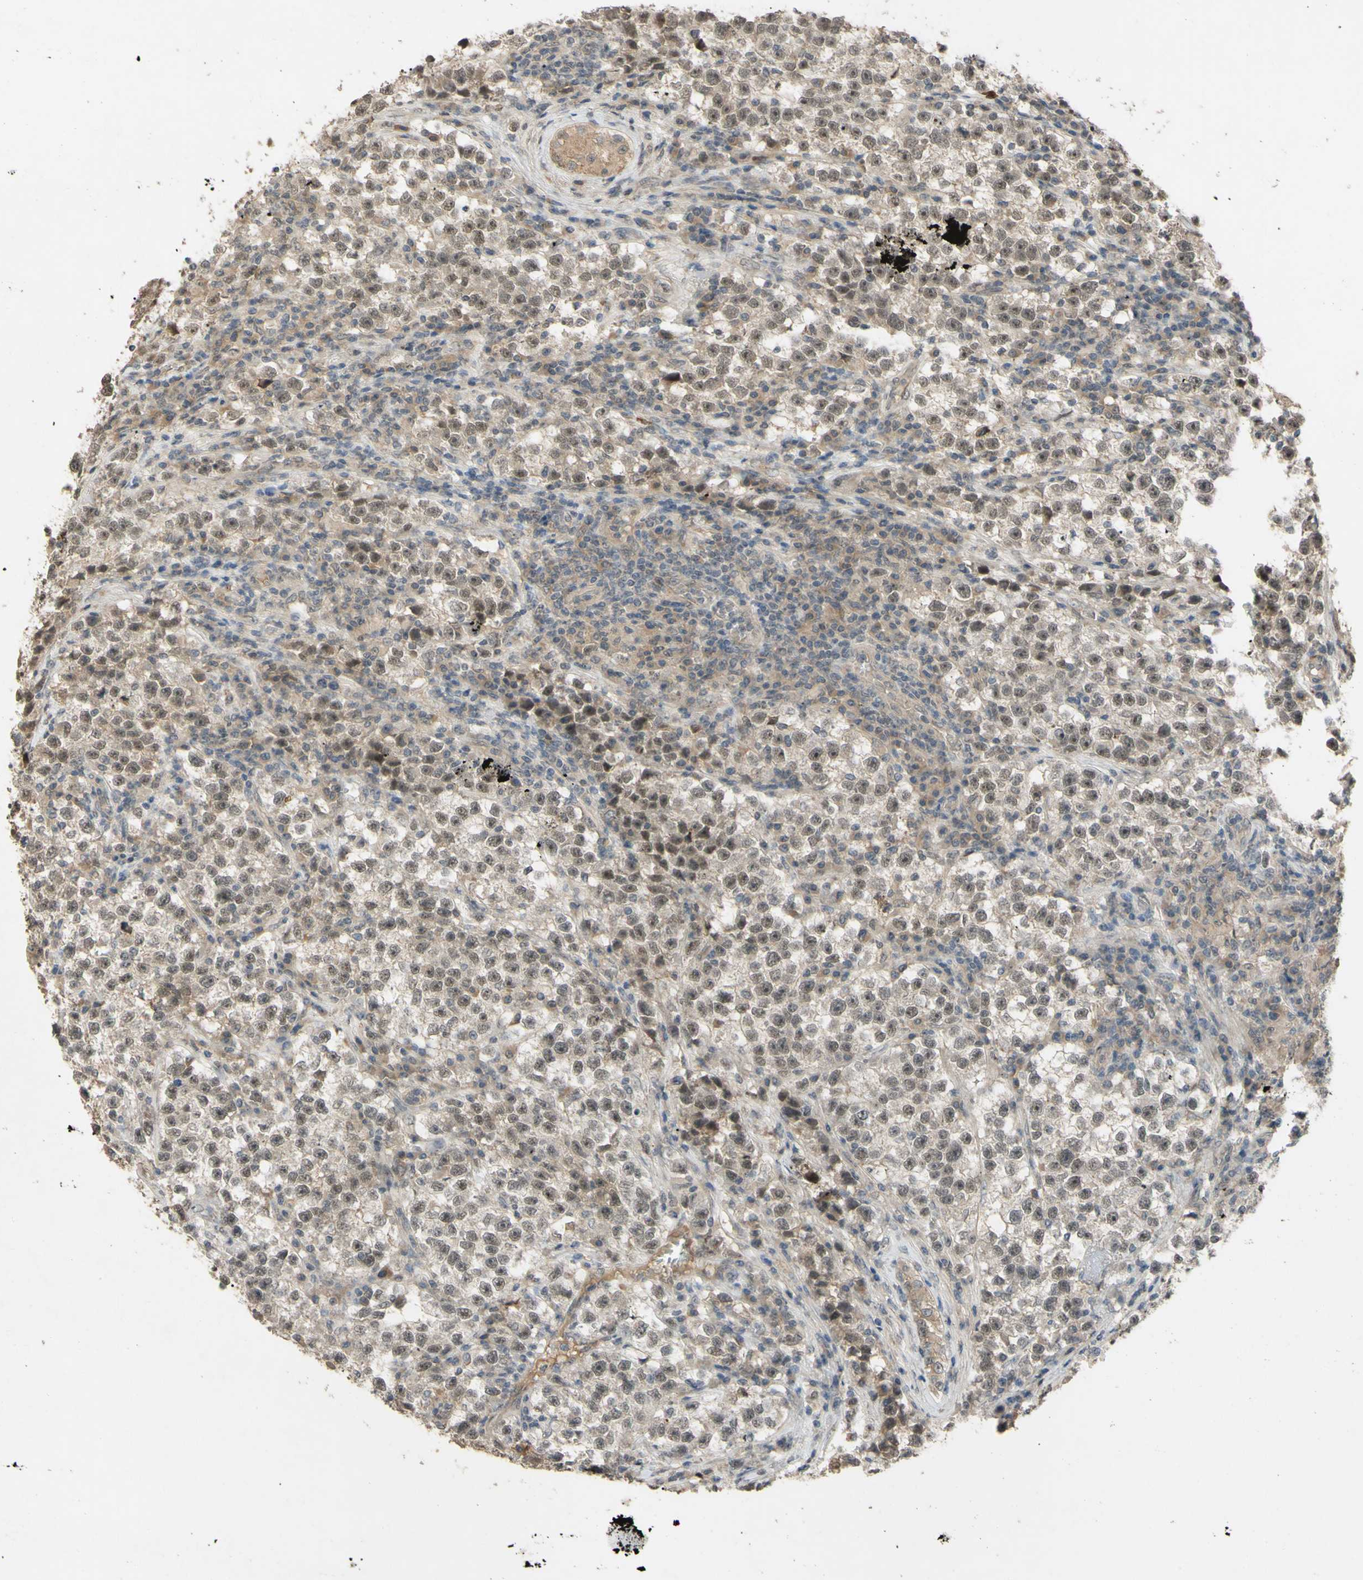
{"staining": {"intensity": "weak", "quantity": ">75%", "location": "cytoplasmic/membranous,nuclear"}, "tissue": "testis cancer", "cell_type": "Tumor cells", "image_type": "cancer", "snomed": [{"axis": "morphology", "description": "Seminoma, NOS"}, {"axis": "topography", "description": "Testis"}], "caption": "The histopathology image demonstrates staining of testis cancer (seminoma), revealing weak cytoplasmic/membranous and nuclear protein staining (brown color) within tumor cells. The staining is performed using DAB brown chromogen to label protein expression. The nuclei are counter-stained blue using hematoxylin.", "gene": "ALK", "patient": {"sex": "male", "age": 22}}